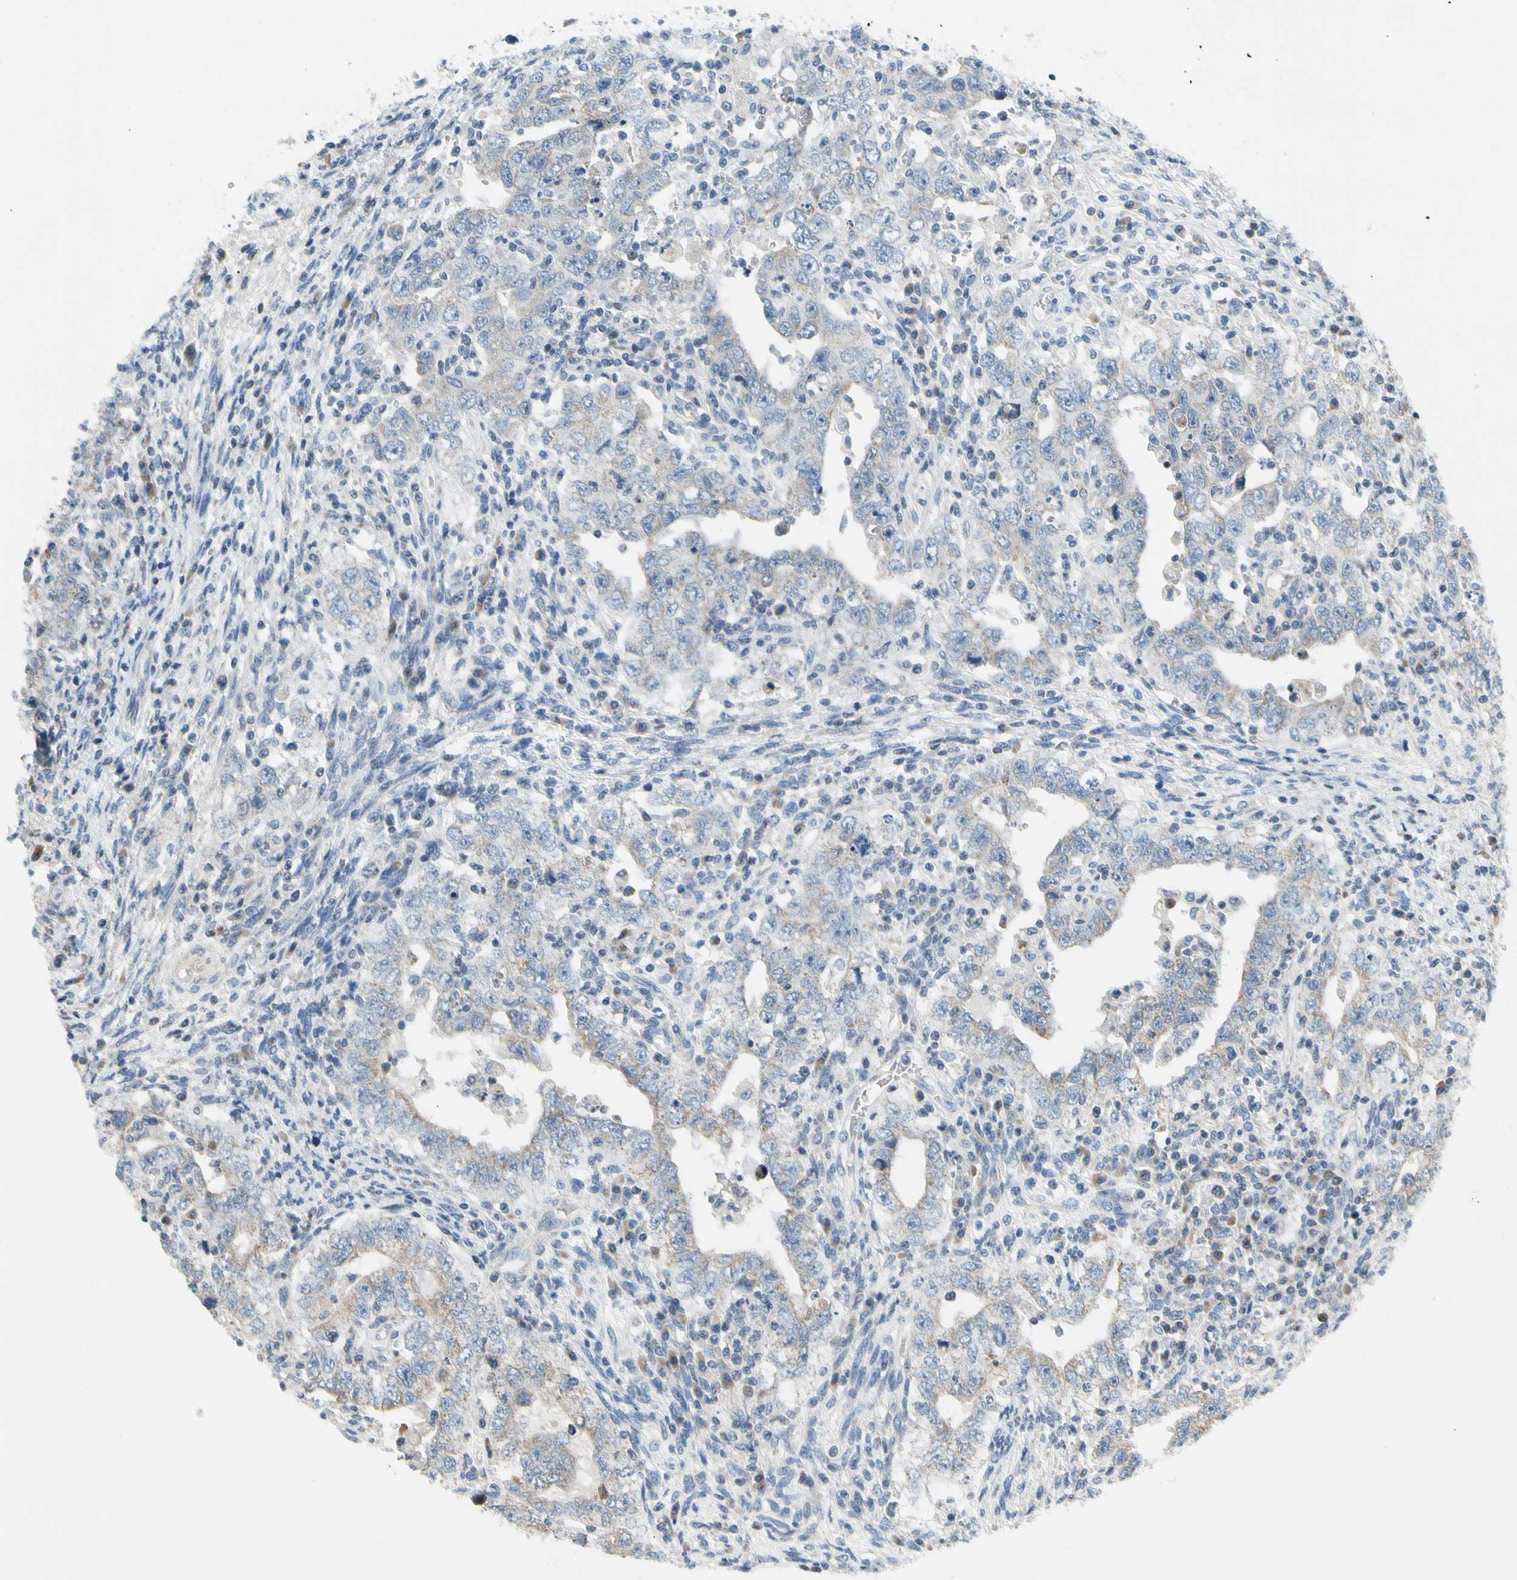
{"staining": {"intensity": "negative", "quantity": "none", "location": "none"}, "tissue": "testis cancer", "cell_type": "Tumor cells", "image_type": "cancer", "snomed": [{"axis": "morphology", "description": "Carcinoma, Embryonal, NOS"}, {"axis": "topography", "description": "Testis"}], "caption": "The image shows no staining of tumor cells in embryonal carcinoma (testis).", "gene": "SOX30", "patient": {"sex": "male", "age": 26}}